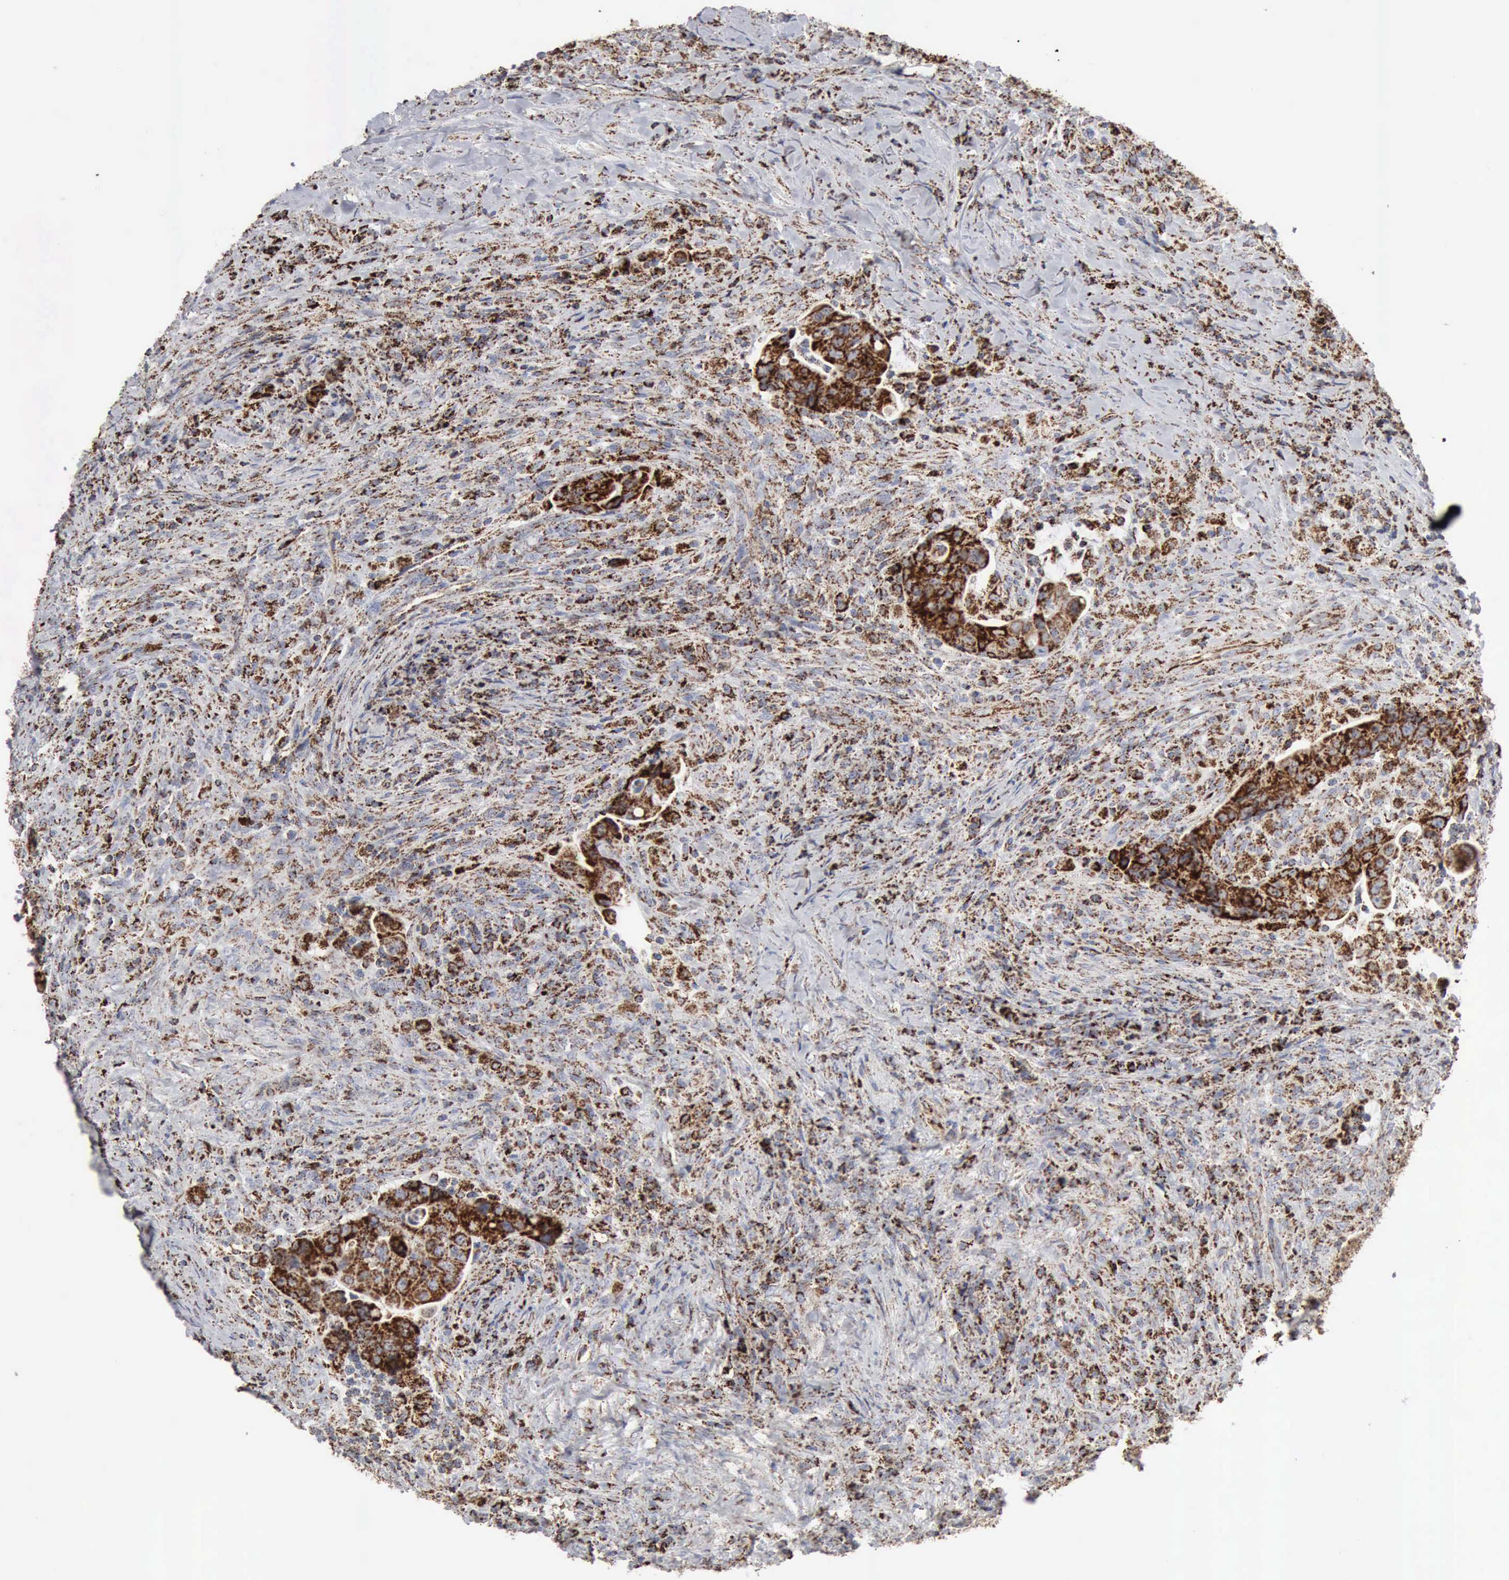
{"staining": {"intensity": "strong", "quantity": ">75%", "location": "cytoplasmic/membranous"}, "tissue": "colorectal cancer", "cell_type": "Tumor cells", "image_type": "cancer", "snomed": [{"axis": "morphology", "description": "Adenocarcinoma, NOS"}, {"axis": "topography", "description": "Rectum"}], "caption": "An IHC photomicrograph of tumor tissue is shown. Protein staining in brown labels strong cytoplasmic/membranous positivity in adenocarcinoma (colorectal) within tumor cells.", "gene": "ACO2", "patient": {"sex": "female", "age": 71}}